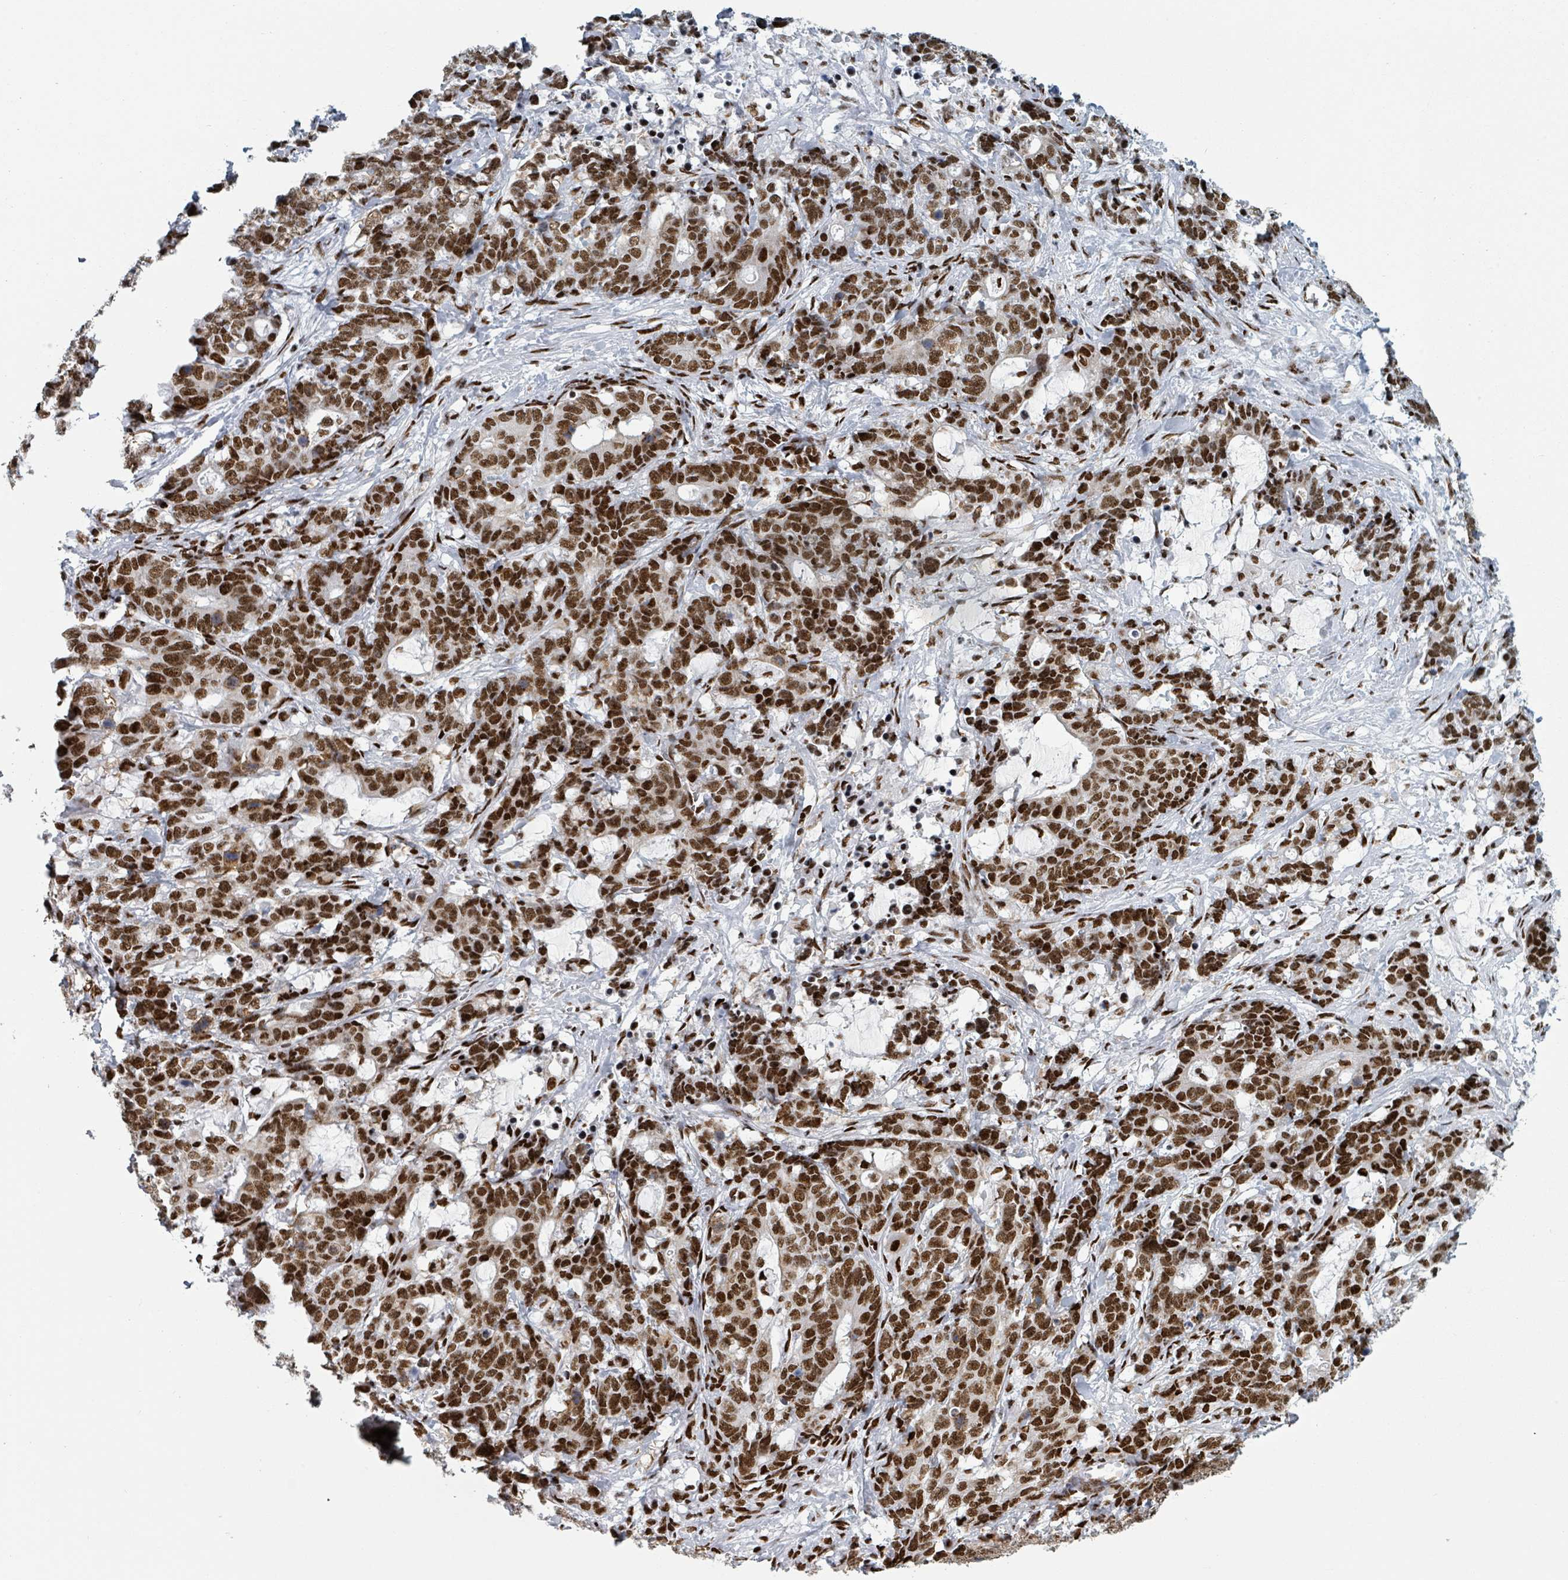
{"staining": {"intensity": "strong", "quantity": ">75%", "location": "nuclear"}, "tissue": "stomach cancer", "cell_type": "Tumor cells", "image_type": "cancer", "snomed": [{"axis": "morphology", "description": "Normal tissue, NOS"}, {"axis": "morphology", "description": "Adenocarcinoma, NOS"}, {"axis": "topography", "description": "Stomach"}], "caption": "Human stomach adenocarcinoma stained with a brown dye exhibits strong nuclear positive positivity in approximately >75% of tumor cells.", "gene": "DHX16", "patient": {"sex": "female", "age": 64}}